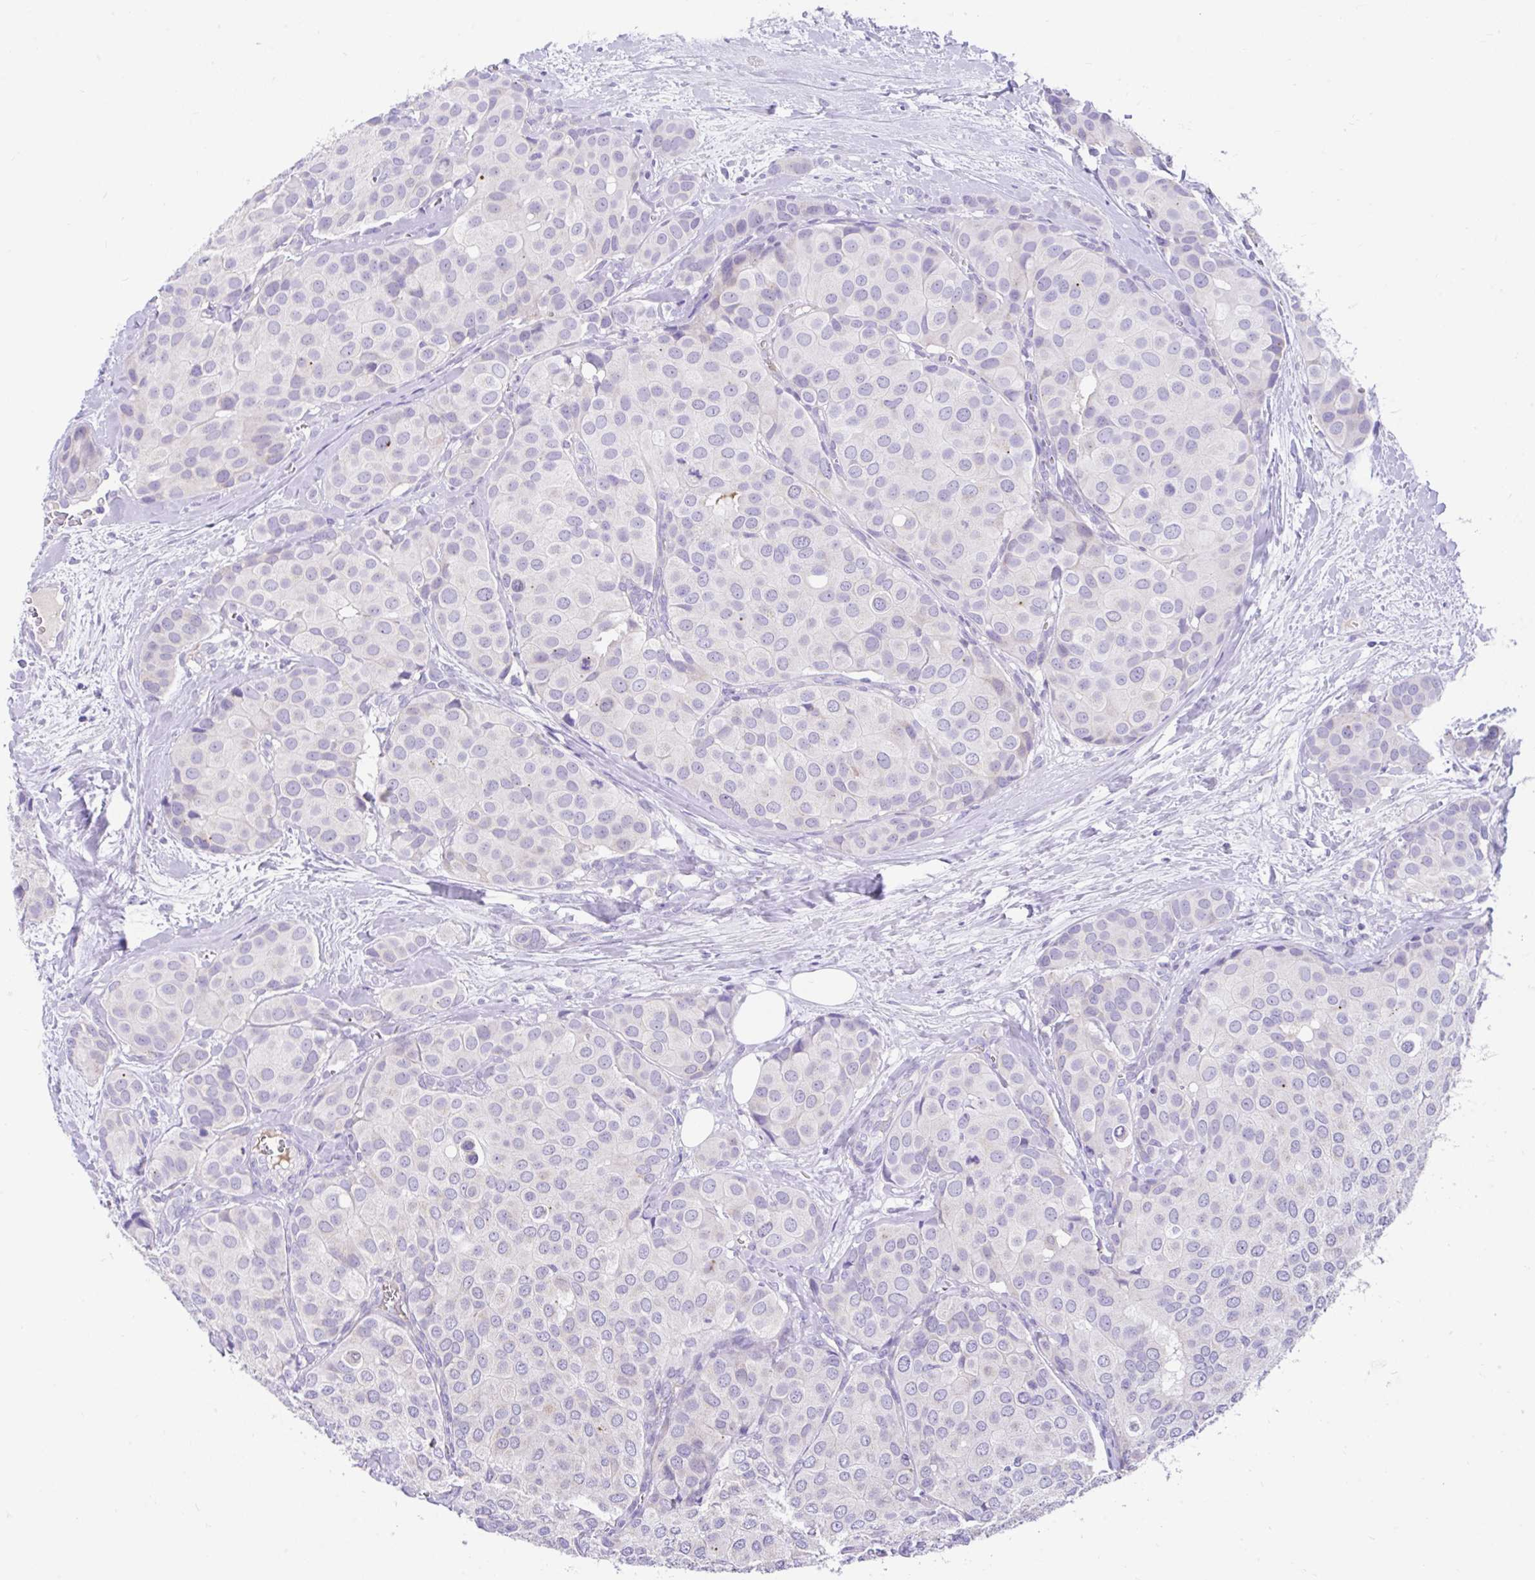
{"staining": {"intensity": "negative", "quantity": "none", "location": "none"}, "tissue": "breast cancer", "cell_type": "Tumor cells", "image_type": "cancer", "snomed": [{"axis": "morphology", "description": "Duct carcinoma"}, {"axis": "topography", "description": "Breast"}], "caption": "Image shows no protein positivity in tumor cells of breast intraductal carcinoma tissue.", "gene": "CCSAP", "patient": {"sex": "female", "age": 70}}